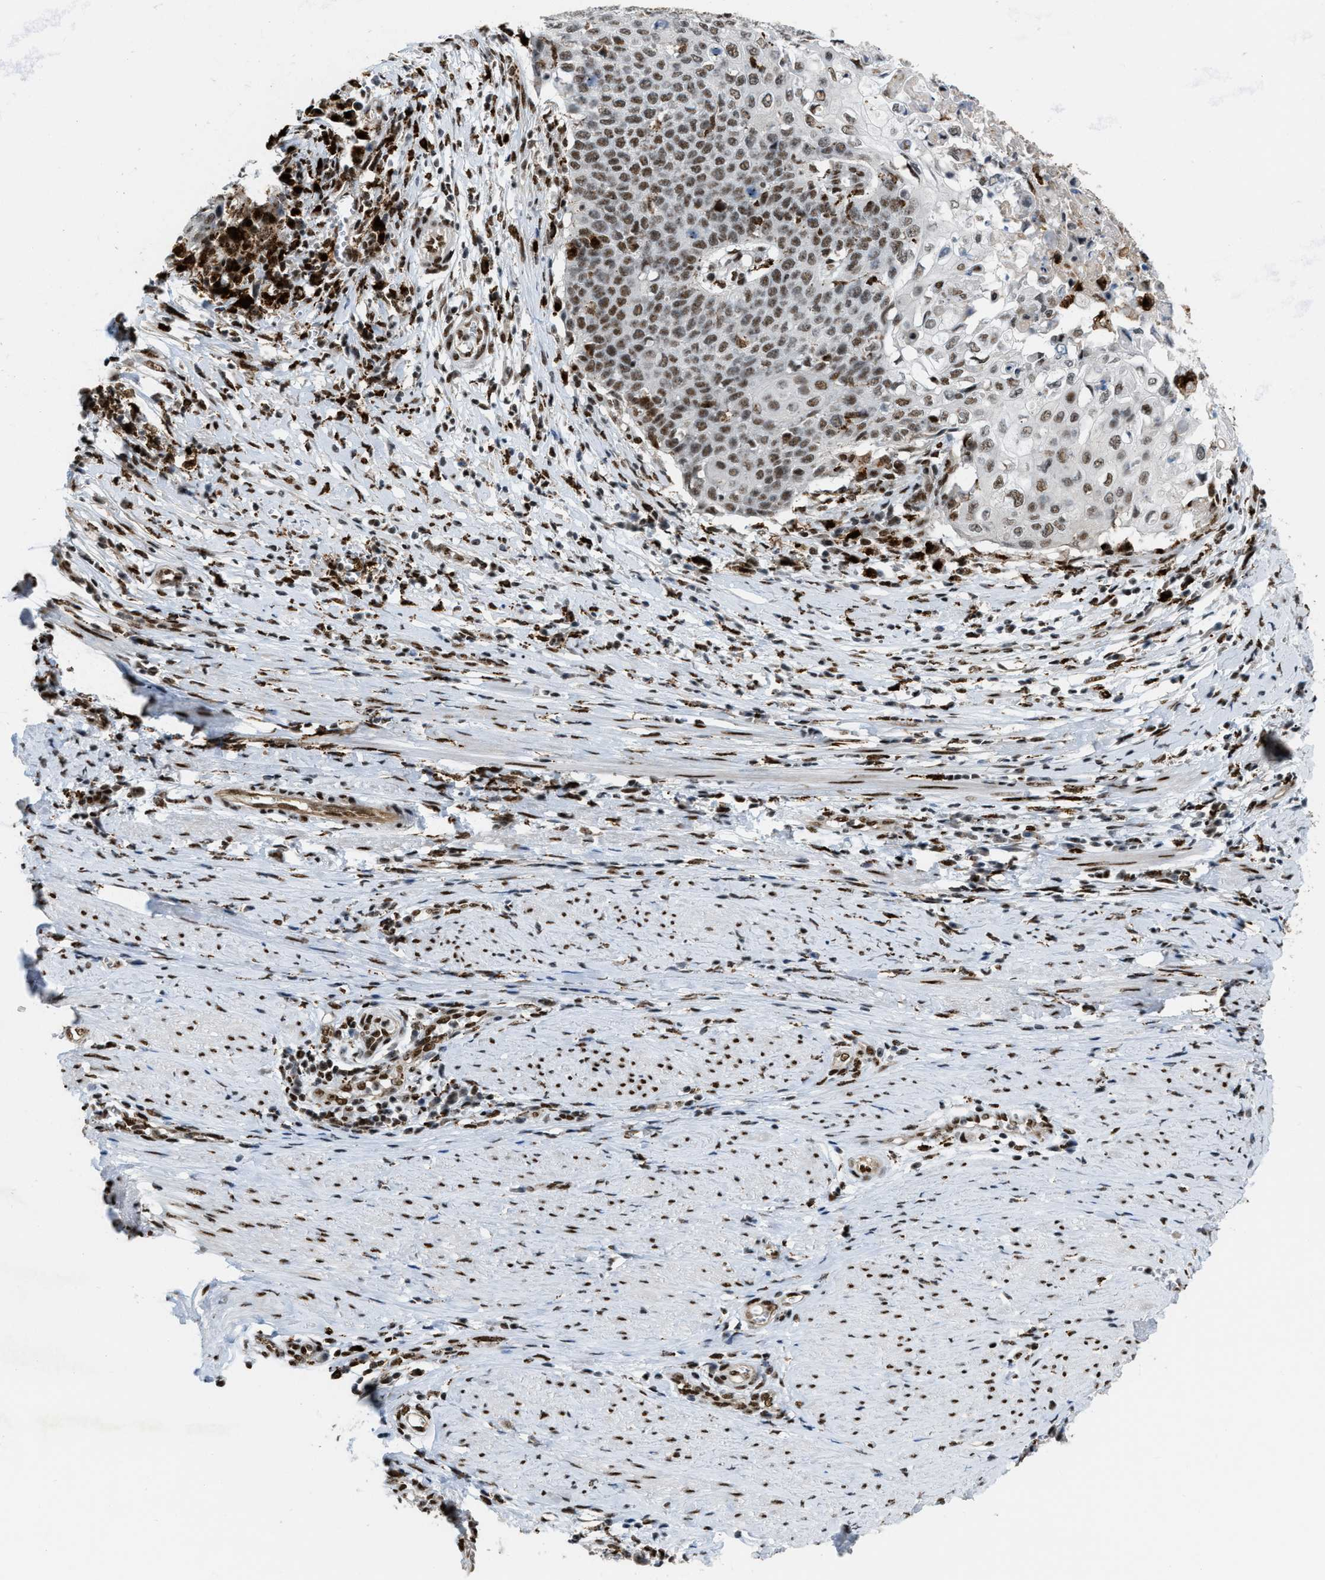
{"staining": {"intensity": "moderate", "quantity": ">75%", "location": "nuclear"}, "tissue": "cervical cancer", "cell_type": "Tumor cells", "image_type": "cancer", "snomed": [{"axis": "morphology", "description": "Squamous cell carcinoma, NOS"}, {"axis": "topography", "description": "Cervix"}], "caption": "Cervical squamous cell carcinoma tissue reveals moderate nuclear staining in about >75% of tumor cells, visualized by immunohistochemistry. (IHC, brightfield microscopy, high magnification).", "gene": "NUMA1", "patient": {"sex": "female", "age": 39}}